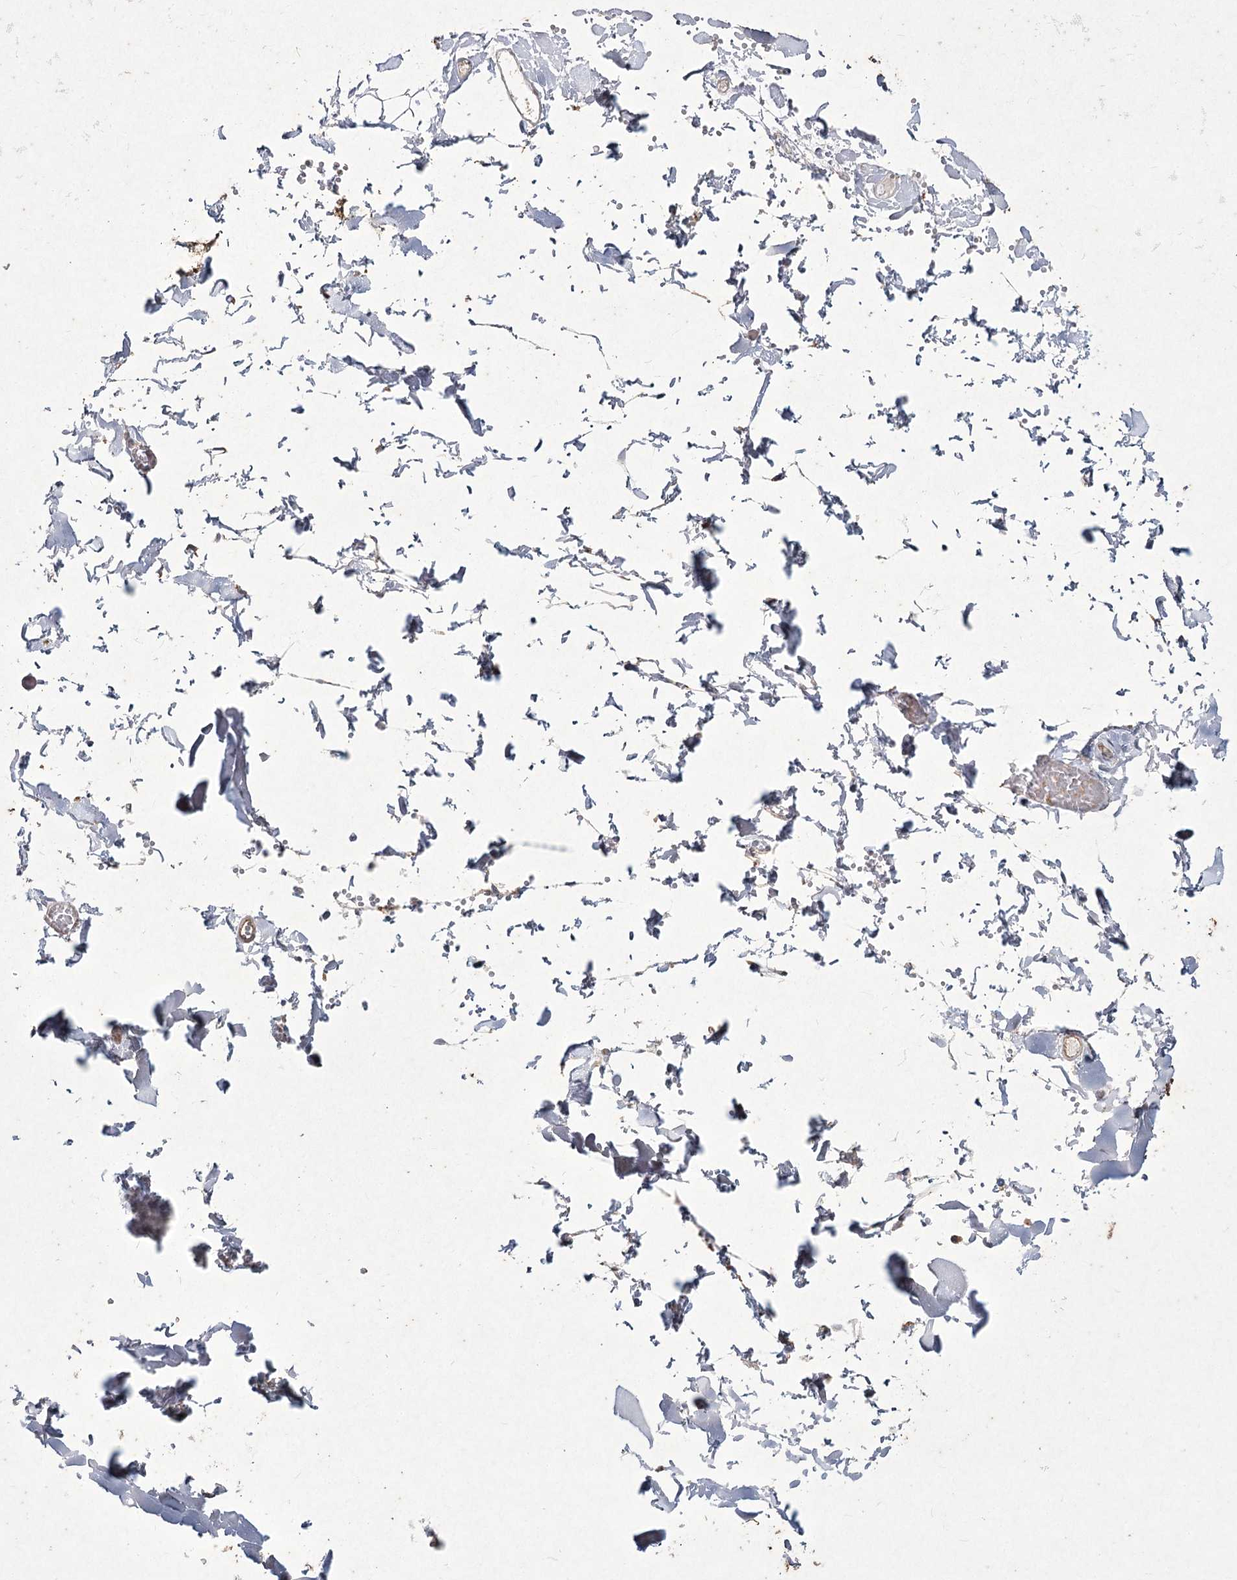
{"staining": {"intensity": "weak", "quantity": ">75%", "location": "cytoplasmic/membranous"}, "tissue": "adipose tissue", "cell_type": "Adipocytes", "image_type": "normal", "snomed": [{"axis": "morphology", "description": "Normal tissue, NOS"}, {"axis": "topography", "description": "Gallbladder"}, {"axis": "topography", "description": "Peripheral nerve tissue"}], "caption": "Immunohistochemical staining of normal human adipose tissue demonstrates weak cytoplasmic/membranous protein expression in approximately >75% of adipocytes. Nuclei are stained in blue.", "gene": "LDLRAD3", "patient": {"sex": "male", "age": 38}}